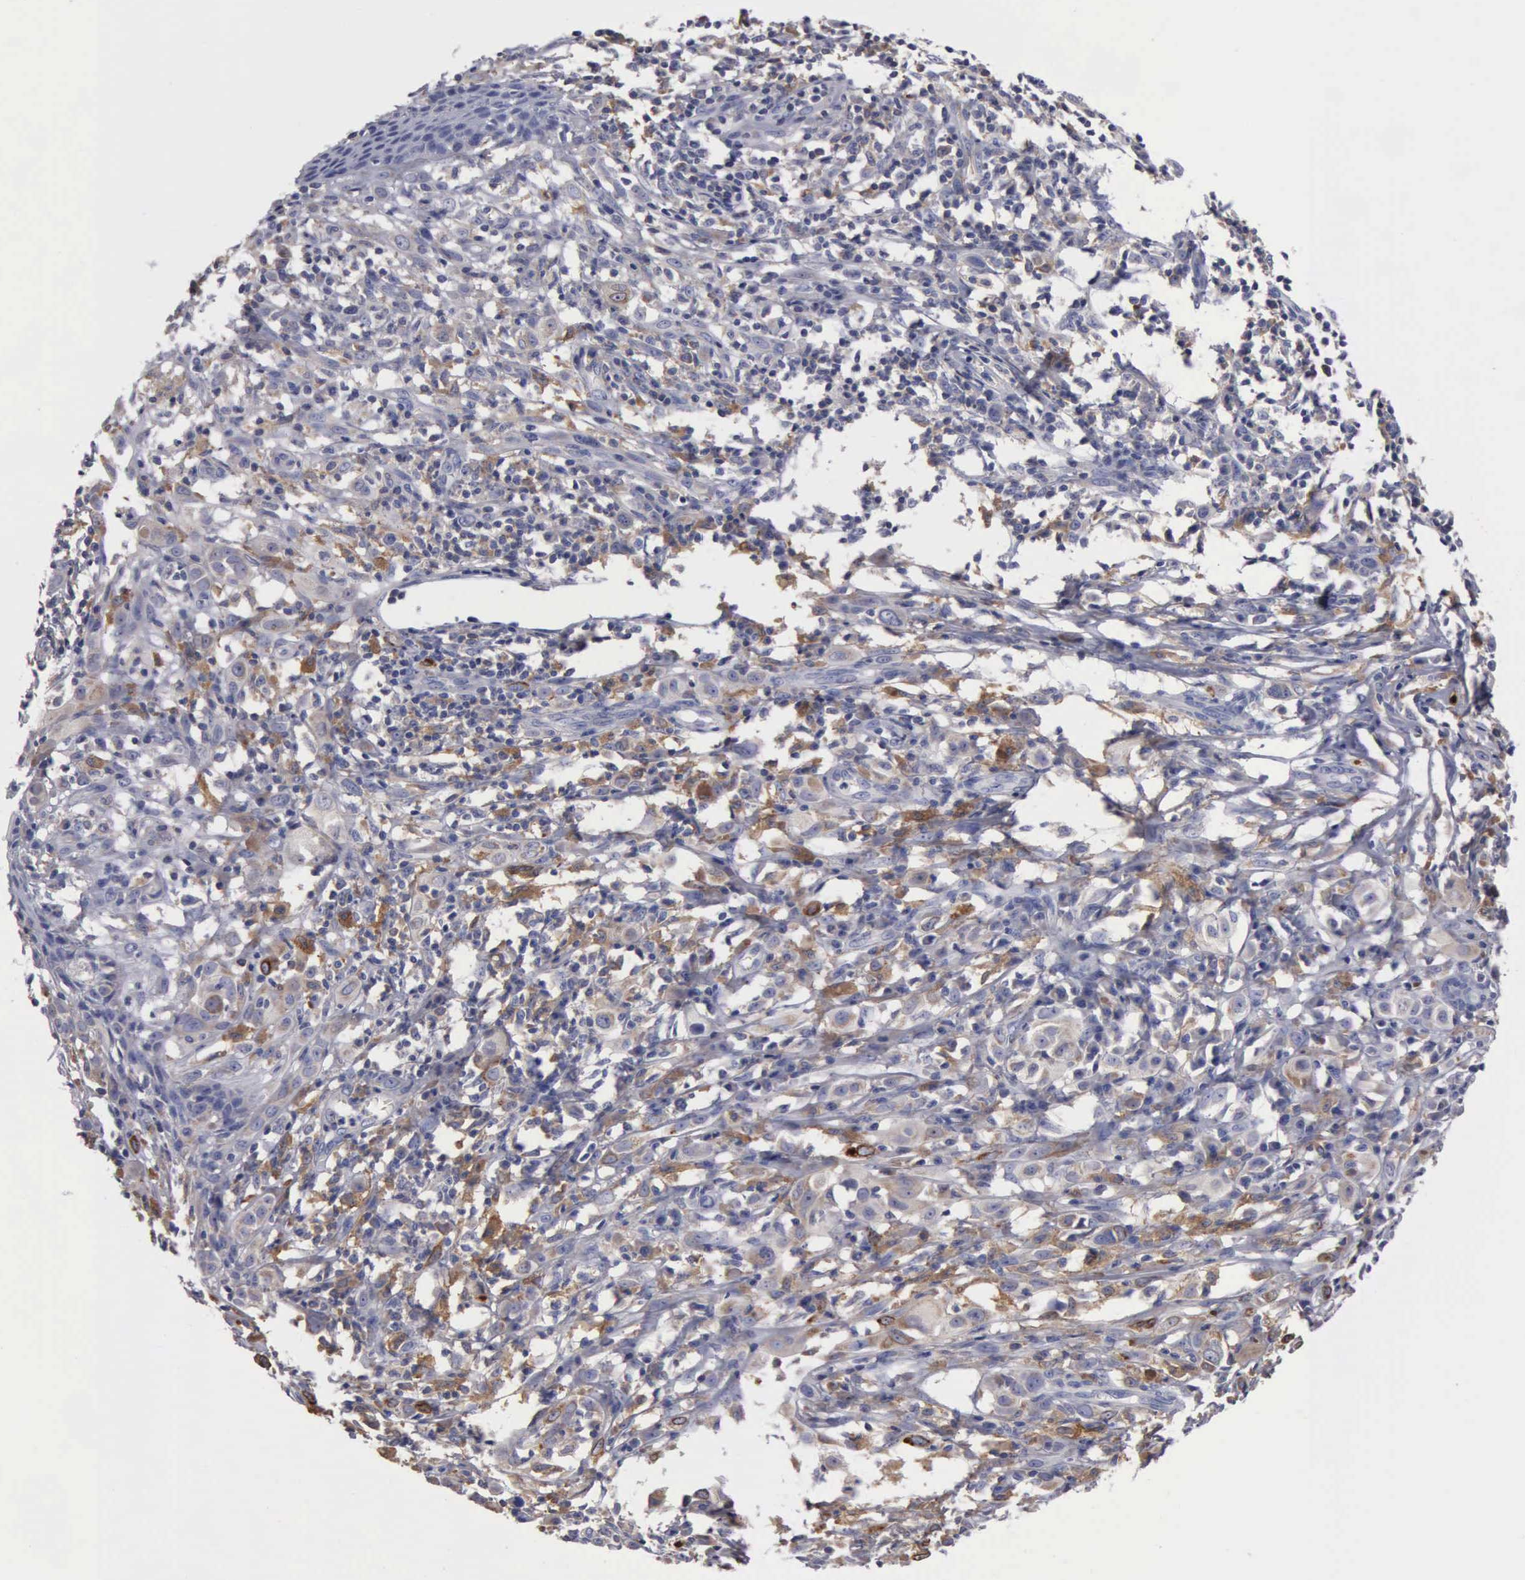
{"staining": {"intensity": "negative", "quantity": "none", "location": "none"}, "tissue": "melanoma", "cell_type": "Tumor cells", "image_type": "cancer", "snomed": [{"axis": "morphology", "description": "Malignant melanoma, NOS"}, {"axis": "topography", "description": "Skin"}], "caption": "Malignant melanoma was stained to show a protein in brown. There is no significant staining in tumor cells. Nuclei are stained in blue.", "gene": "PTGS2", "patient": {"sex": "female", "age": 52}}